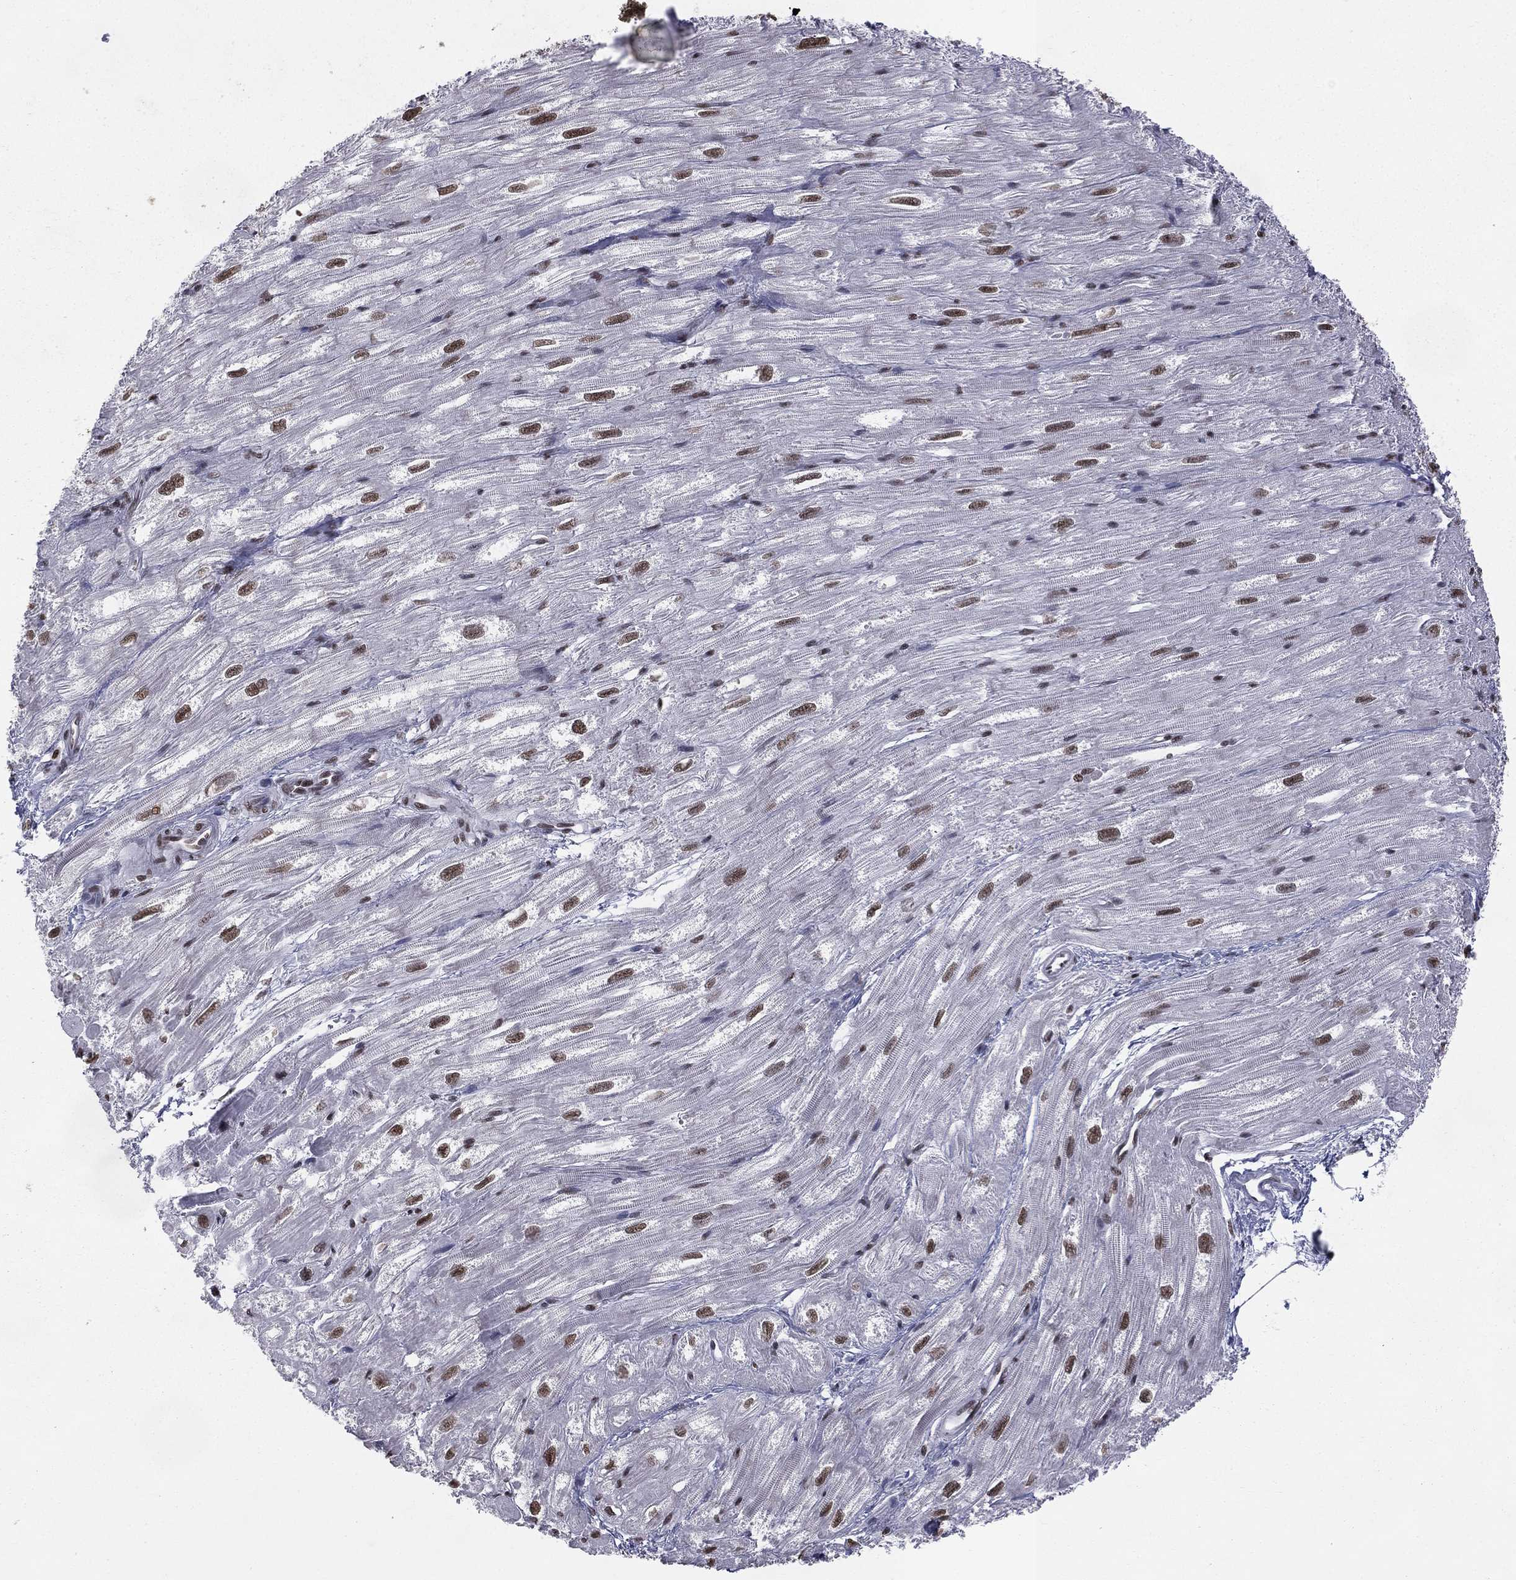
{"staining": {"intensity": "moderate", "quantity": ">75%", "location": "nuclear"}, "tissue": "heart muscle", "cell_type": "Cardiomyocytes", "image_type": "normal", "snomed": [{"axis": "morphology", "description": "Normal tissue, NOS"}, {"axis": "topography", "description": "Heart"}], "caption": "Heart muscle stained with a protein marker exhibits moderate staining in cardiomyocytes.", "gene": "RFX7", "patient": {"sex": "male", "age": 62}}